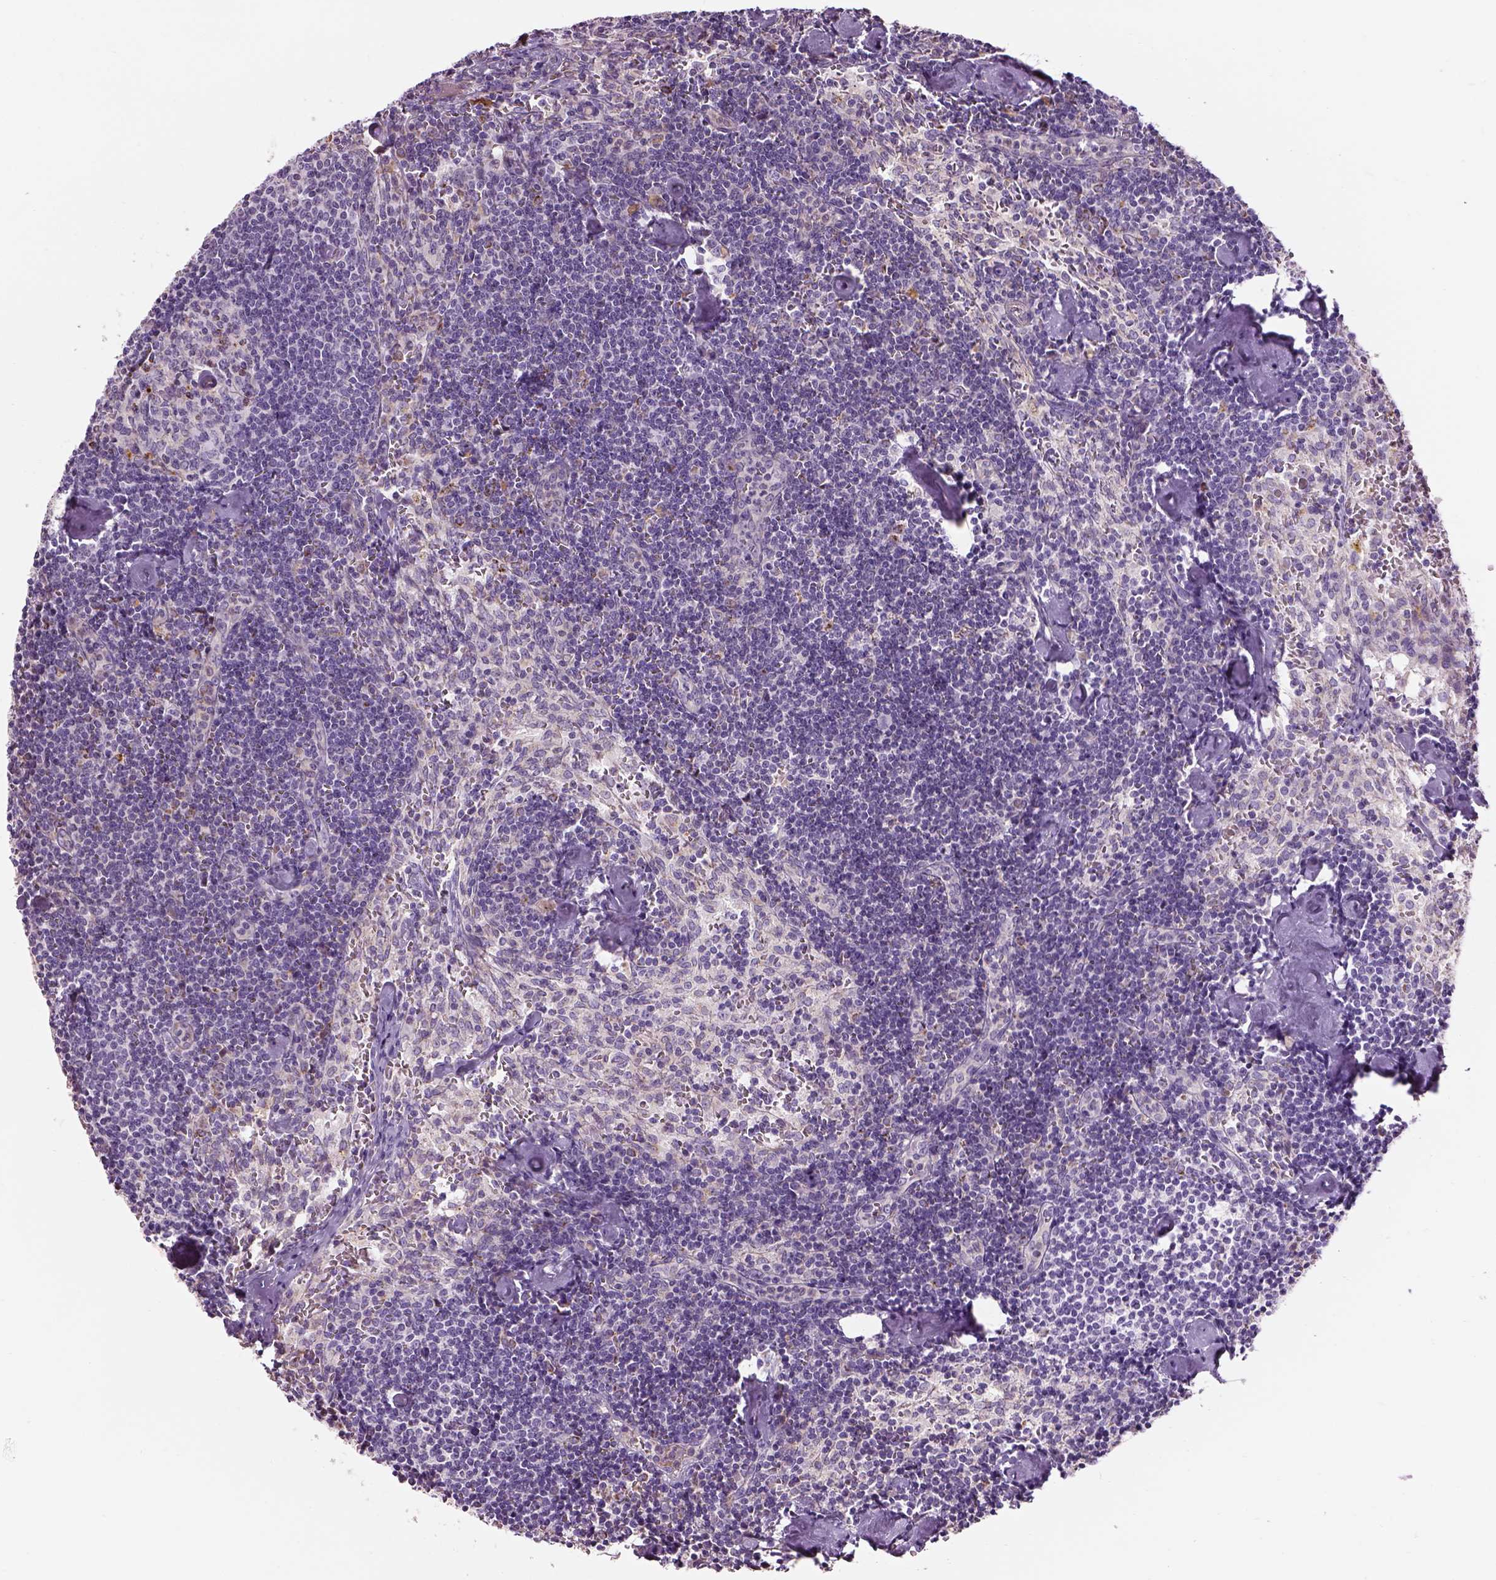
{"staining": {"intensity": "weak", "quantity": "<25%", "location": "cytoplasmic/membranous"}, "tissue": "lymph node", "cell_type": "Germinal center cells", "image_type": "normal", "snomed": [{"axis": "morphology", "description": "Normal tissue, NOS"}, {"axis": "topography", "description": "Lymph node"}], "caption": "Immunohistochemical staining of unremarkable human lymph node displays no significant staining in germinal center cells.", "gene": "IFT52", "patient": {"sex": "female", "age": 50}}